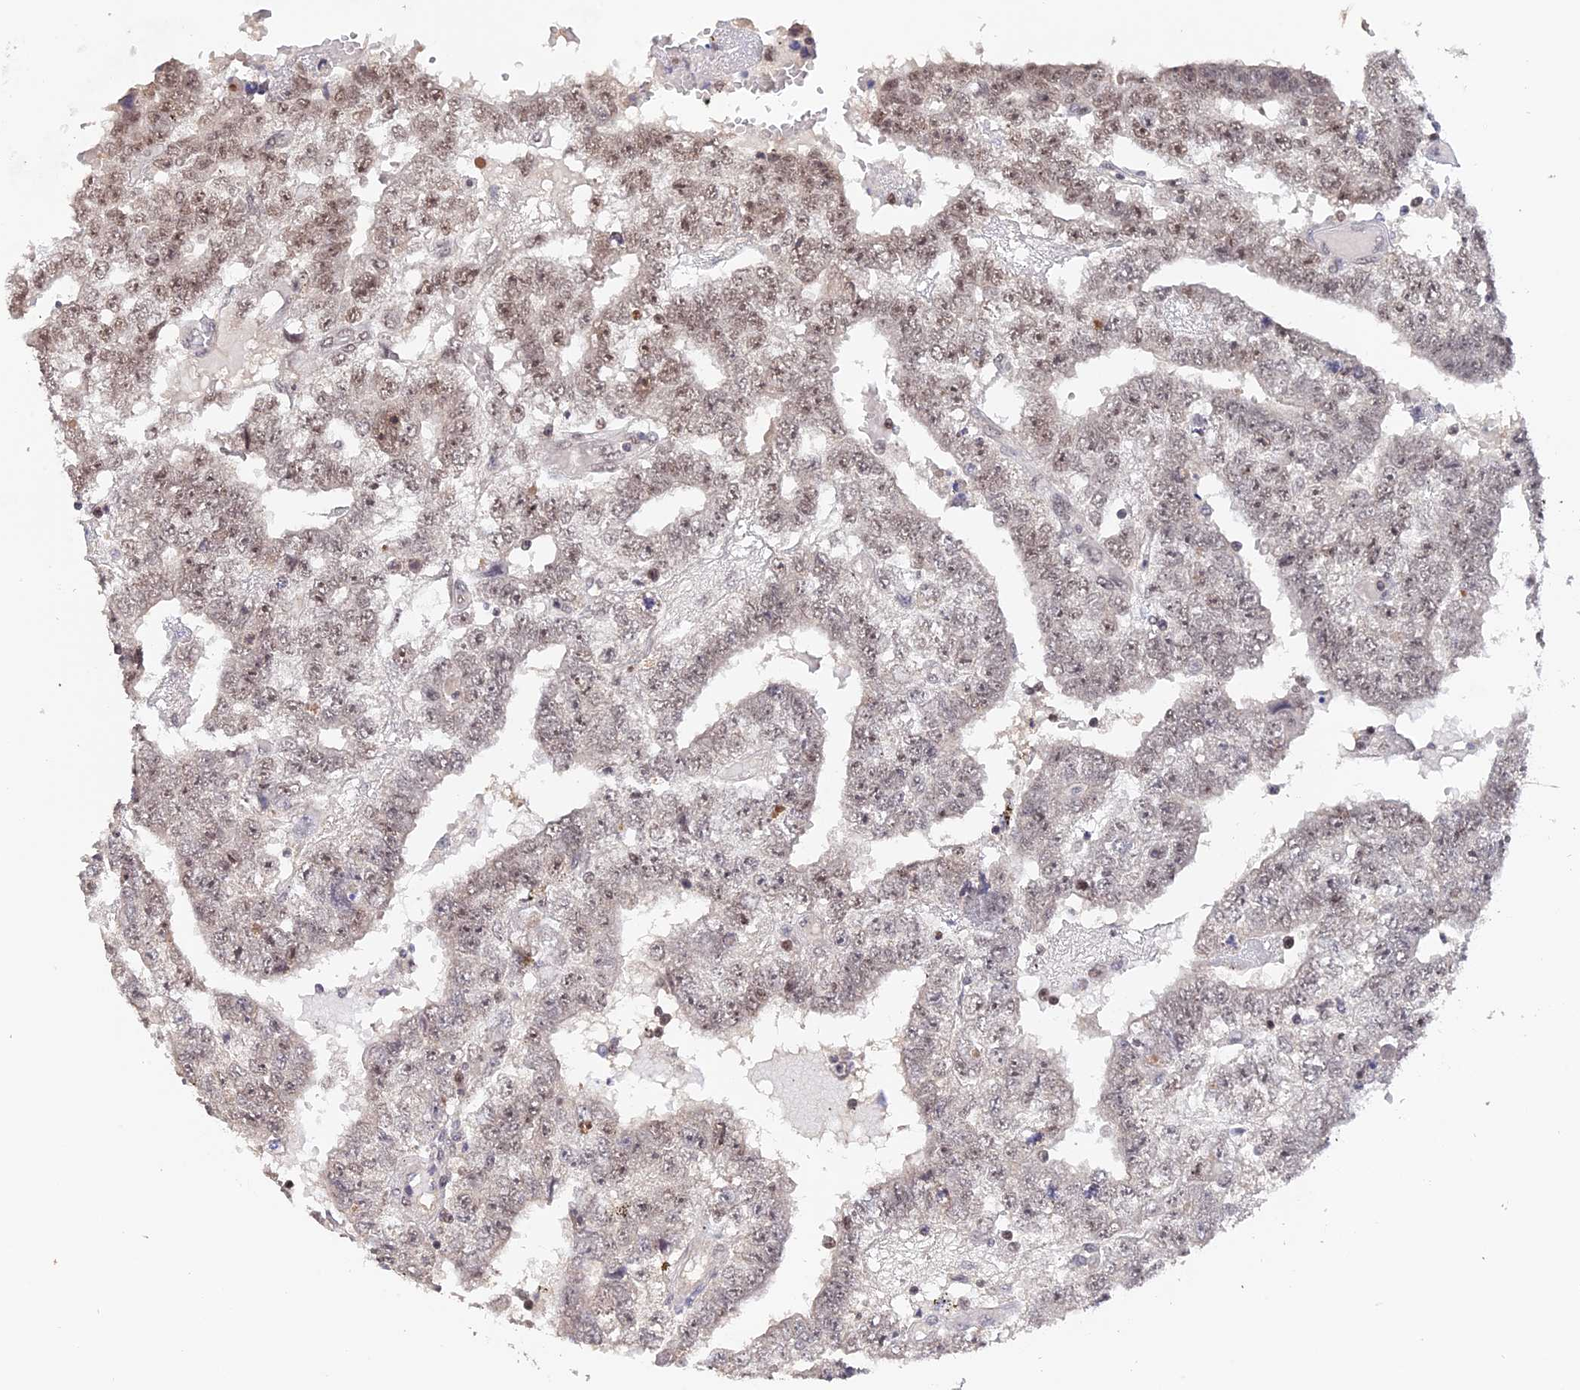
{"staining": {"intensity": "moderate", "quantity": "25%-75%", "location": "nuclear"}, "tissue": "testis cancer", "cell_type": "Tumor cells", "image_type": "cancer", "snomed": [{"axis": "morphology", "description": "Carcinoma, Embryonal, NOS"}, {"axis": "topography", "description": "Testis"}], "caption": "Human embryonal carcinoma (testis) stained with a protein marker displays moderate staining in tumor cells.", "gene": "RFC5", "patient": {"sex": "male", "age": 25}}